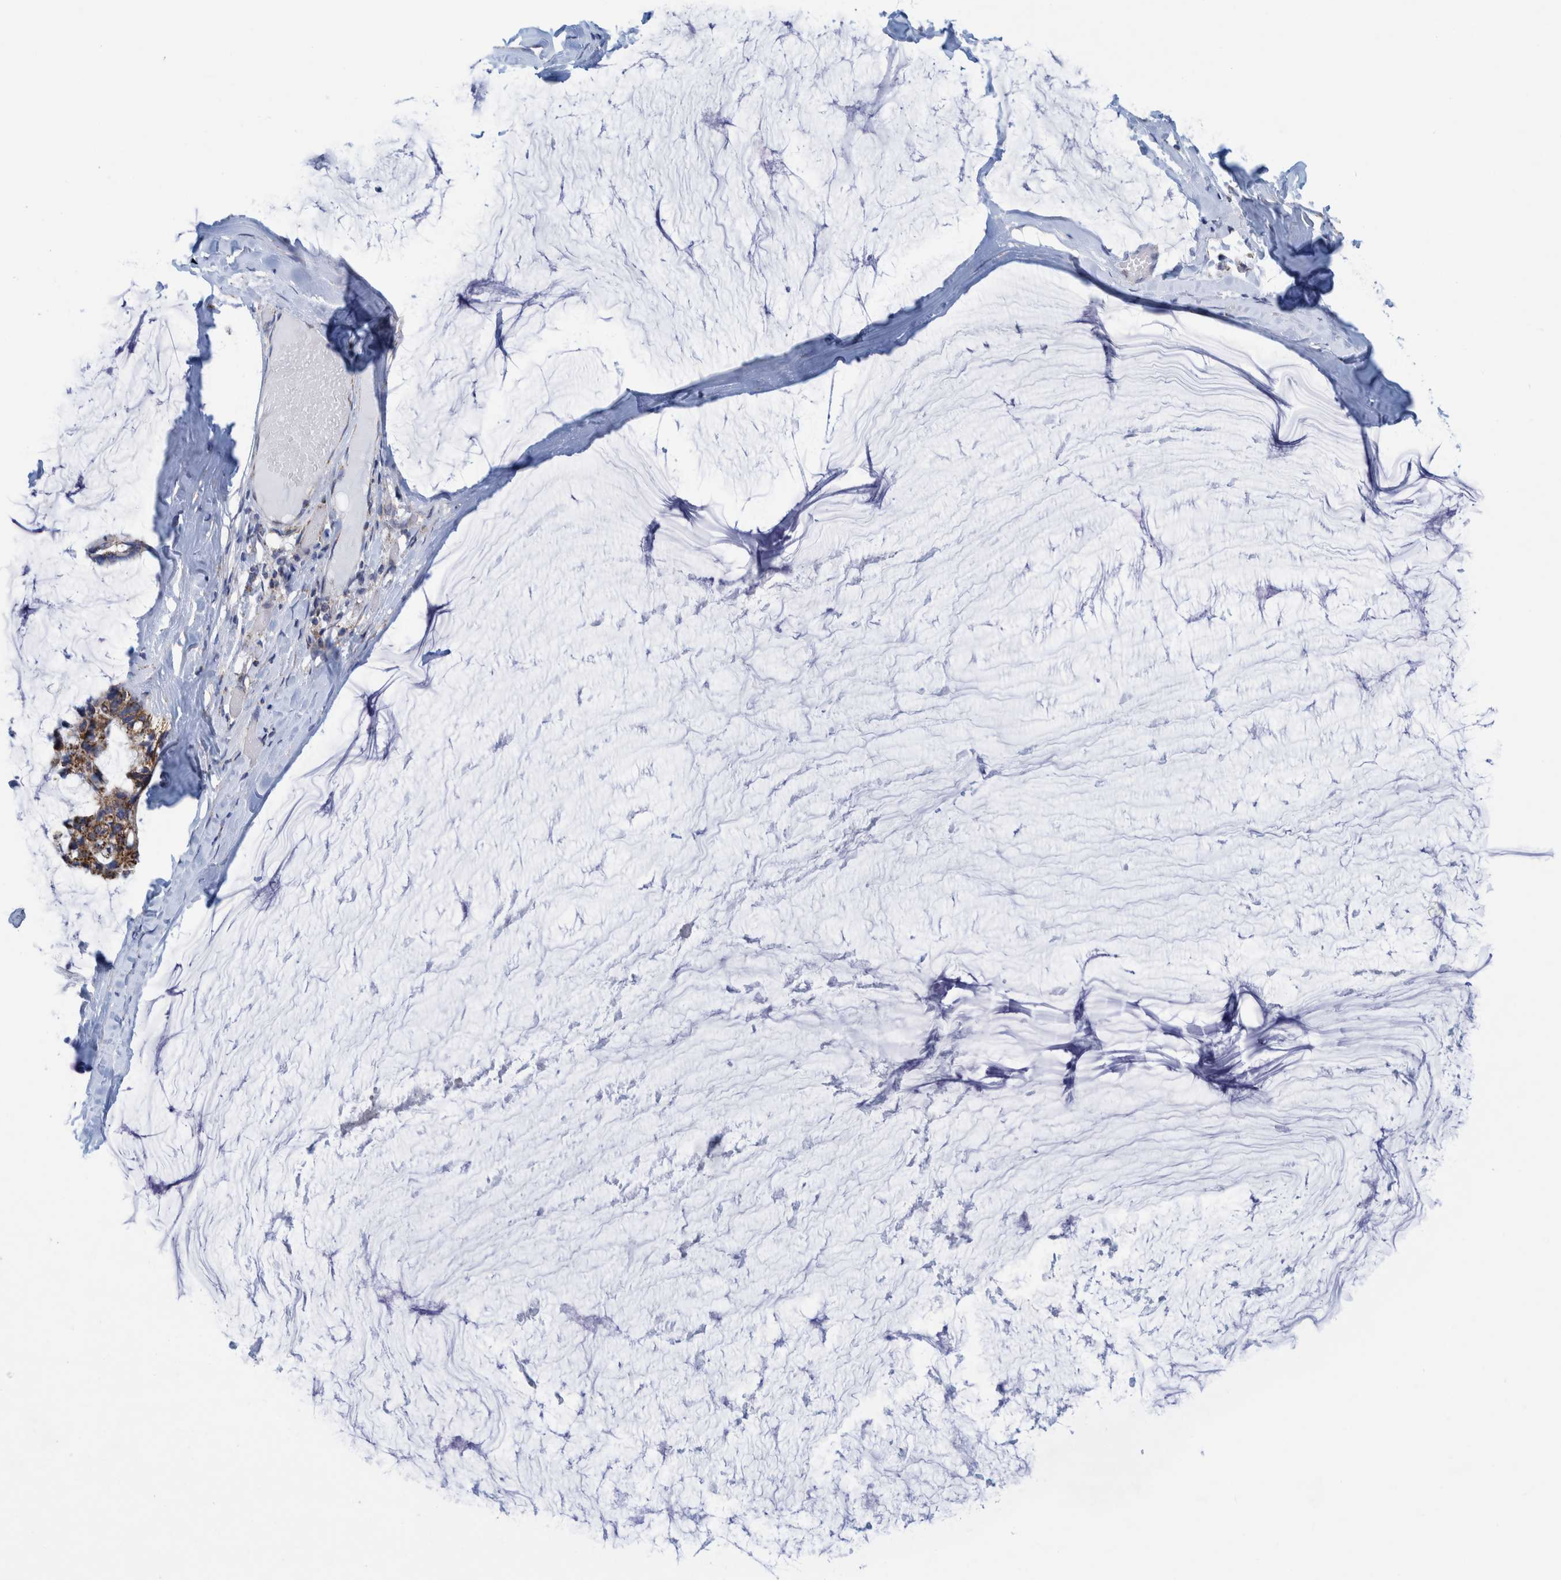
{"staining": {"intensity": "weak", "quantity": ">75%", "location": "cytoplasmic/membranous"}, "tissue": "ovarian cancer", "cell_type": "Tumor cells", "image_type": "cancer", "snomed": [{"axis": "morphology", "description": "Cystadenocarcinoma, mucinous, NOS"}, {"axis": "topography", "description": "Ovary"}], "caption": "Weak cytoplasmic/membranous staining for a protein is identified in approximately >75% of tumor cells of mucinous cystadenocarcinoma (ovarian) using immunohistochemistry.", "gene": "MRPS7", "patient": {"sex": "female", "age": 39}}